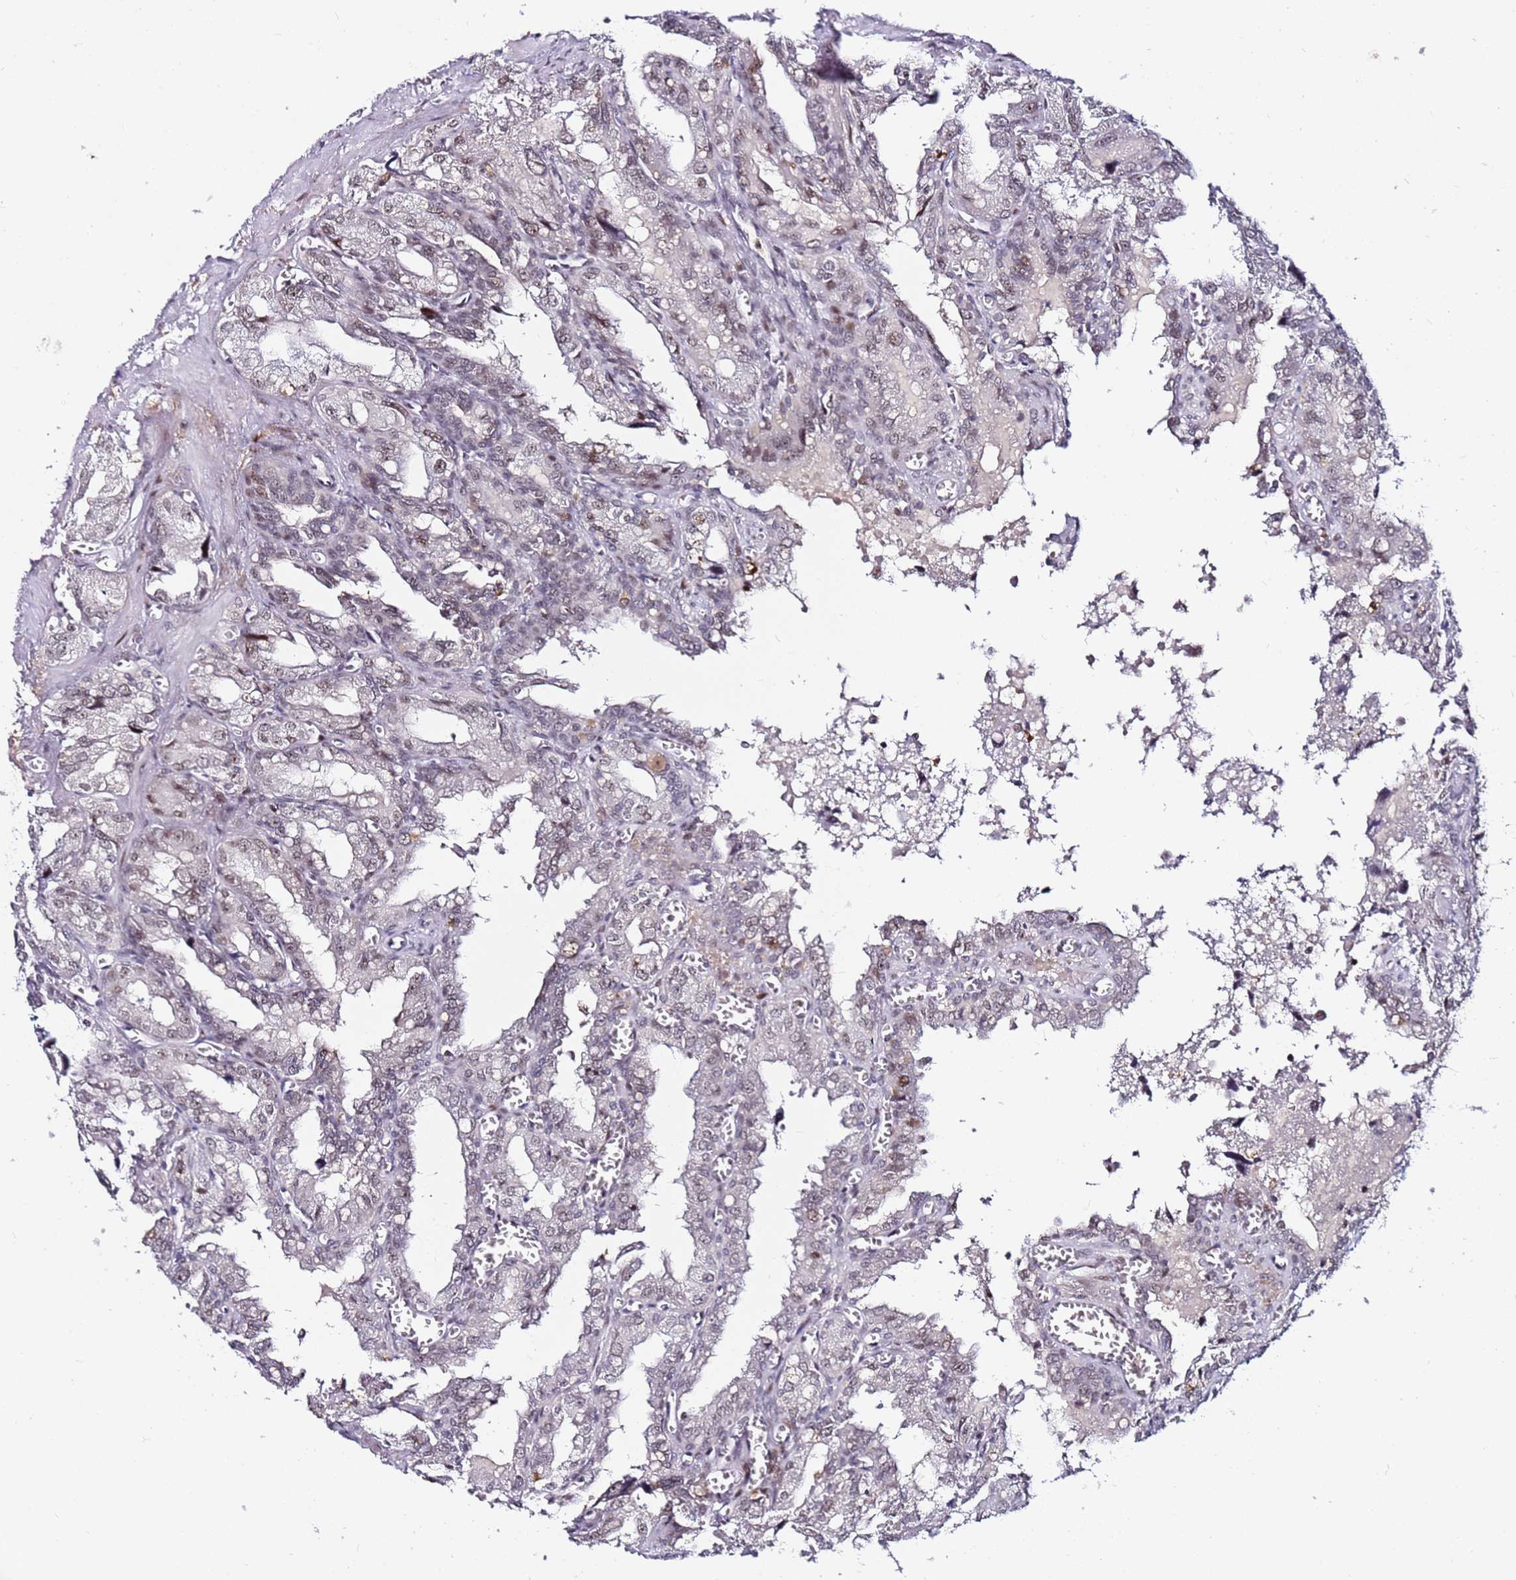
{"staining": {"intensity": "moderate", "quantity": ">75%", "location": "nuclear"}, "tissue": "seminal vesicle", "cell_type": "Glandular cells", "image_type": "normal", "snomed": [{"axis": "morphology", "description": "Normal tissue, NOS"}, {"axis": "topography", "description": "Seminal veicle"}], "caption": "Moderate nuclear staining for a protein is seen in approximately >75% of glandular cells of normal seminal vesicle using IHC.", "gene": "FCF1", "patient": {"sex": "male", "age": 67}}